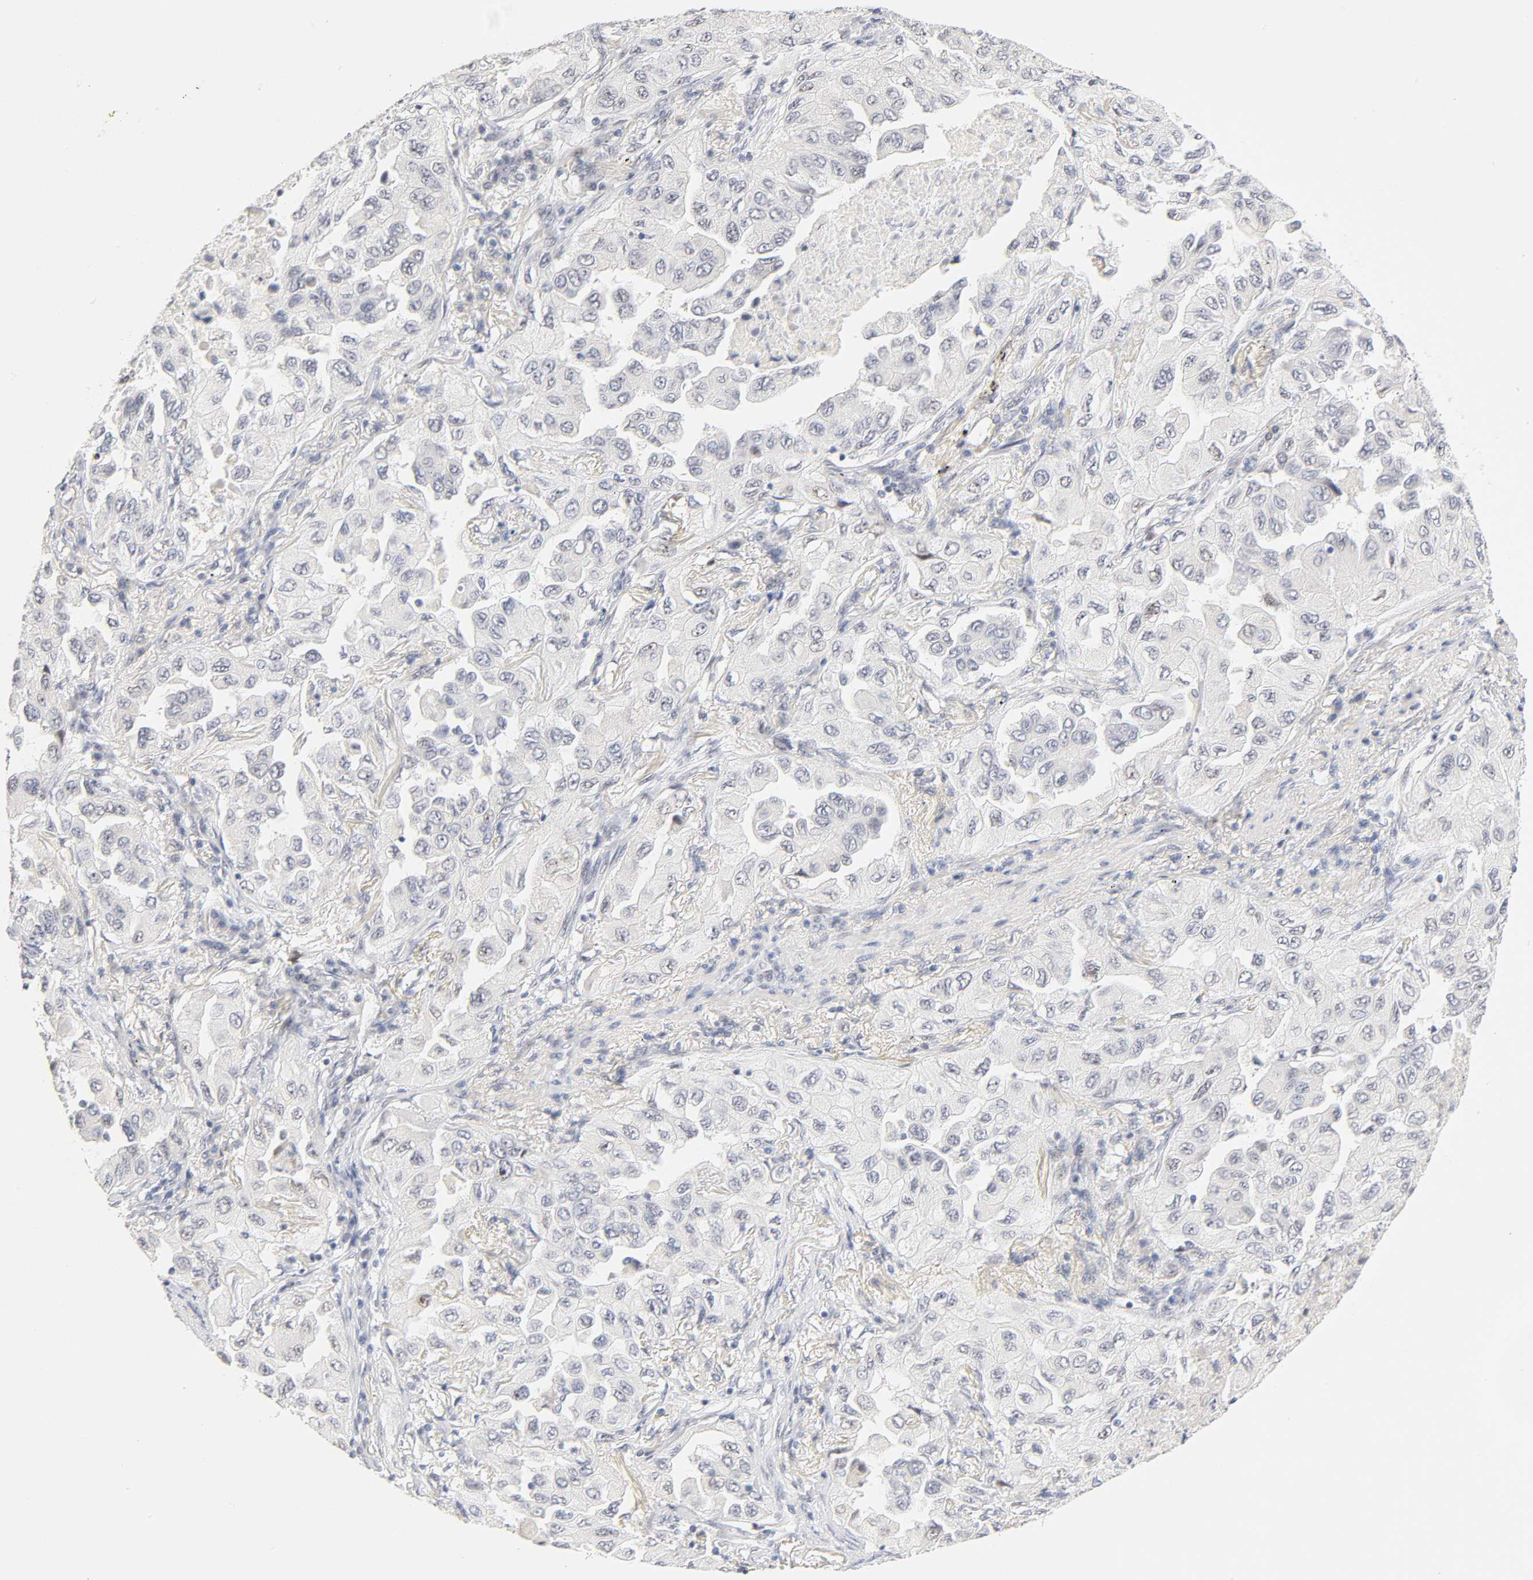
{"staining": {"intensity": "weak", "quantity": "<25%", "location": "nuclear"}, "tissue": "lung cancer", "cell_type": "Tumor cells", "image_type": "cancer", "snomed": [{"axis": "morphology", "description": "Adenocarcinoma, NOS"}, {"axis": "topography", "description": "Lung"}], "caption": "Immunohistochemistry (IHC) of adenocarcinoma (lung) shows no positivity in tumor cells.", "gene": "MNAT1", "patient": {"sex": "female", "age": 65}}